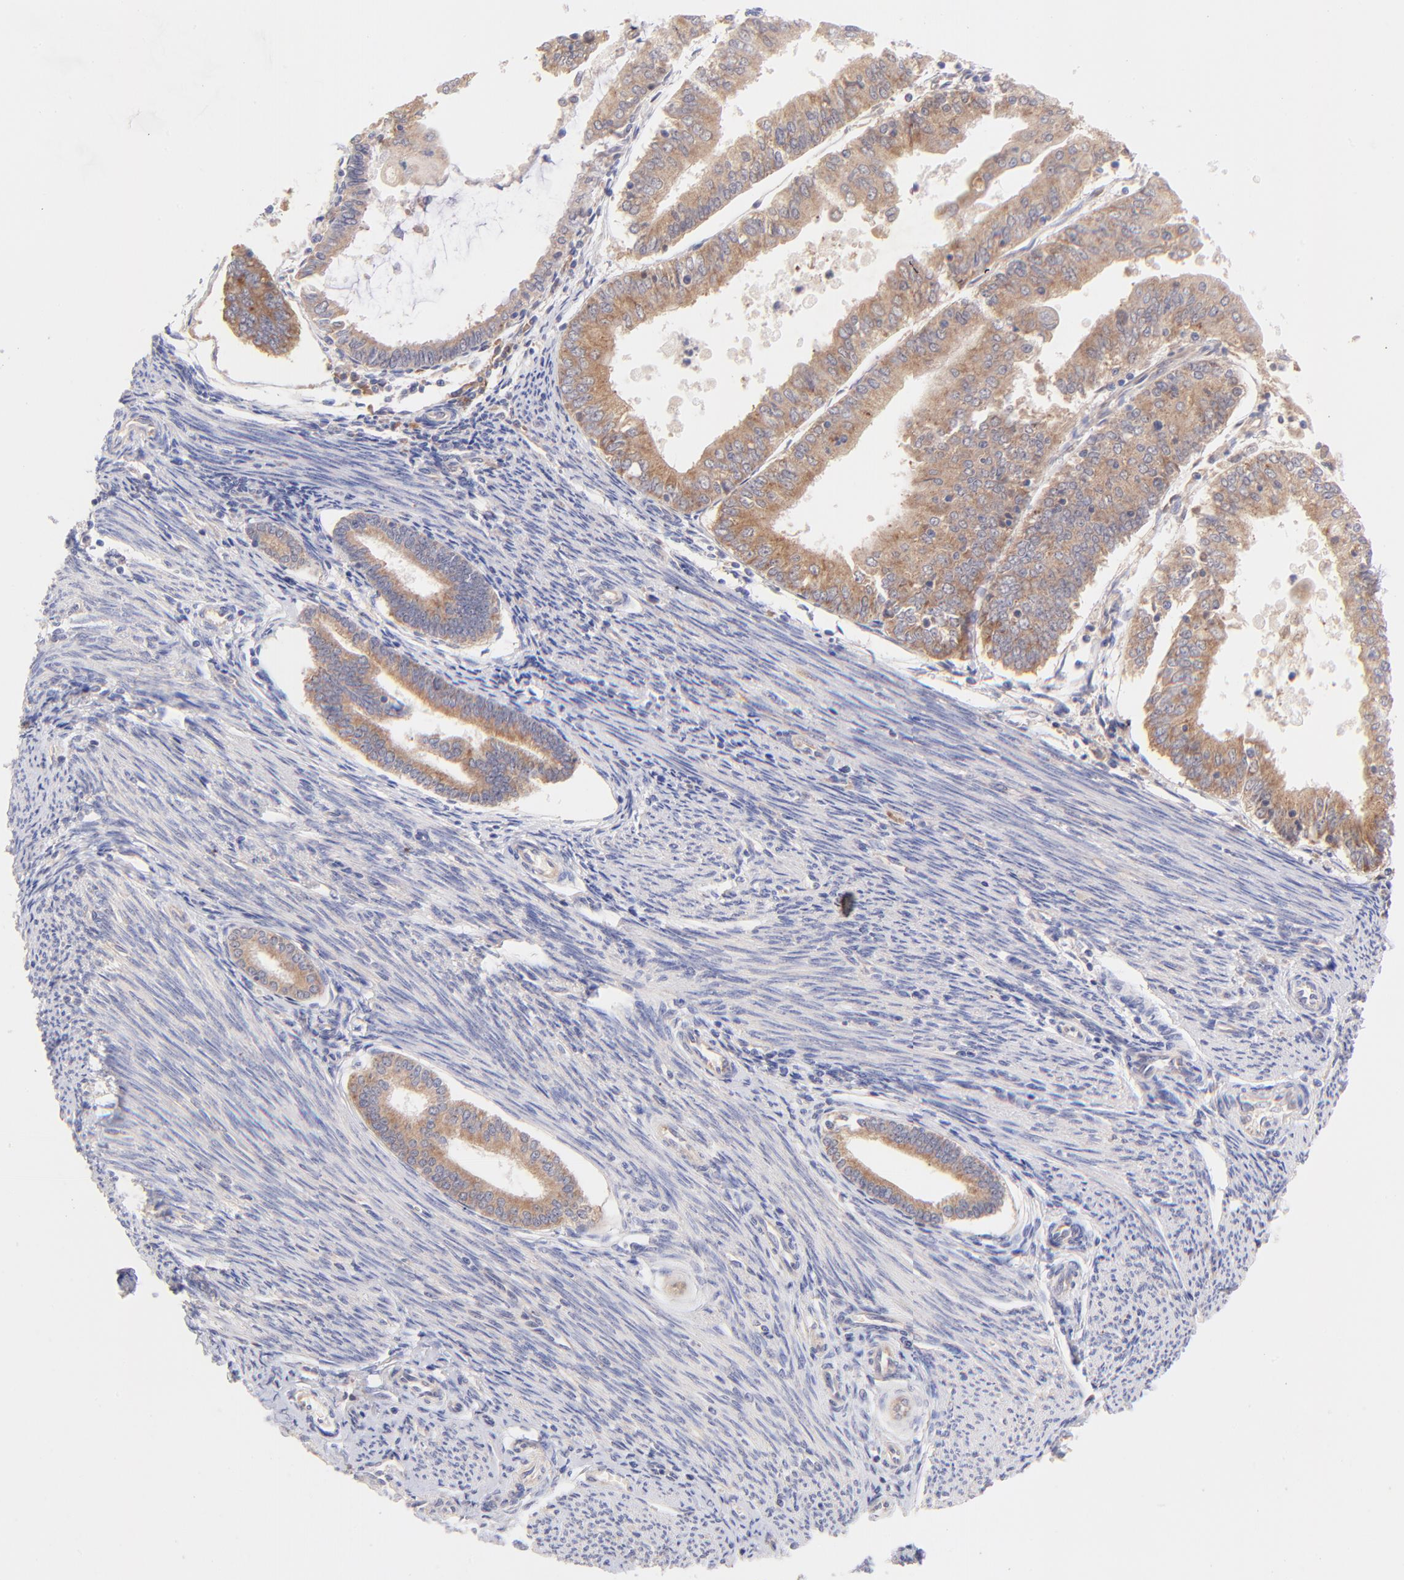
{"staining": {"intensity": "moderate", "quantity": ">75%", "location": "cytoplasmic/membranous"}, "tissue": "endometrial cancer", "cell_type": "Tumor cells", "image_type": "cancer", "snomed": [{"axis": "morphology", "description": "Adenocarcinoma, NOS"}, {"axis": "topography", "description": "Endometrium"}], "caption": "Immunohistochemical staining of endometrial adenocarcinoma displays medium levels of moderate cytoplasmic/membranous protein positivity in approximately >75% of tumor cells.", "gene": "RPL11", "patient": {"sex": "female", "age": 79}}